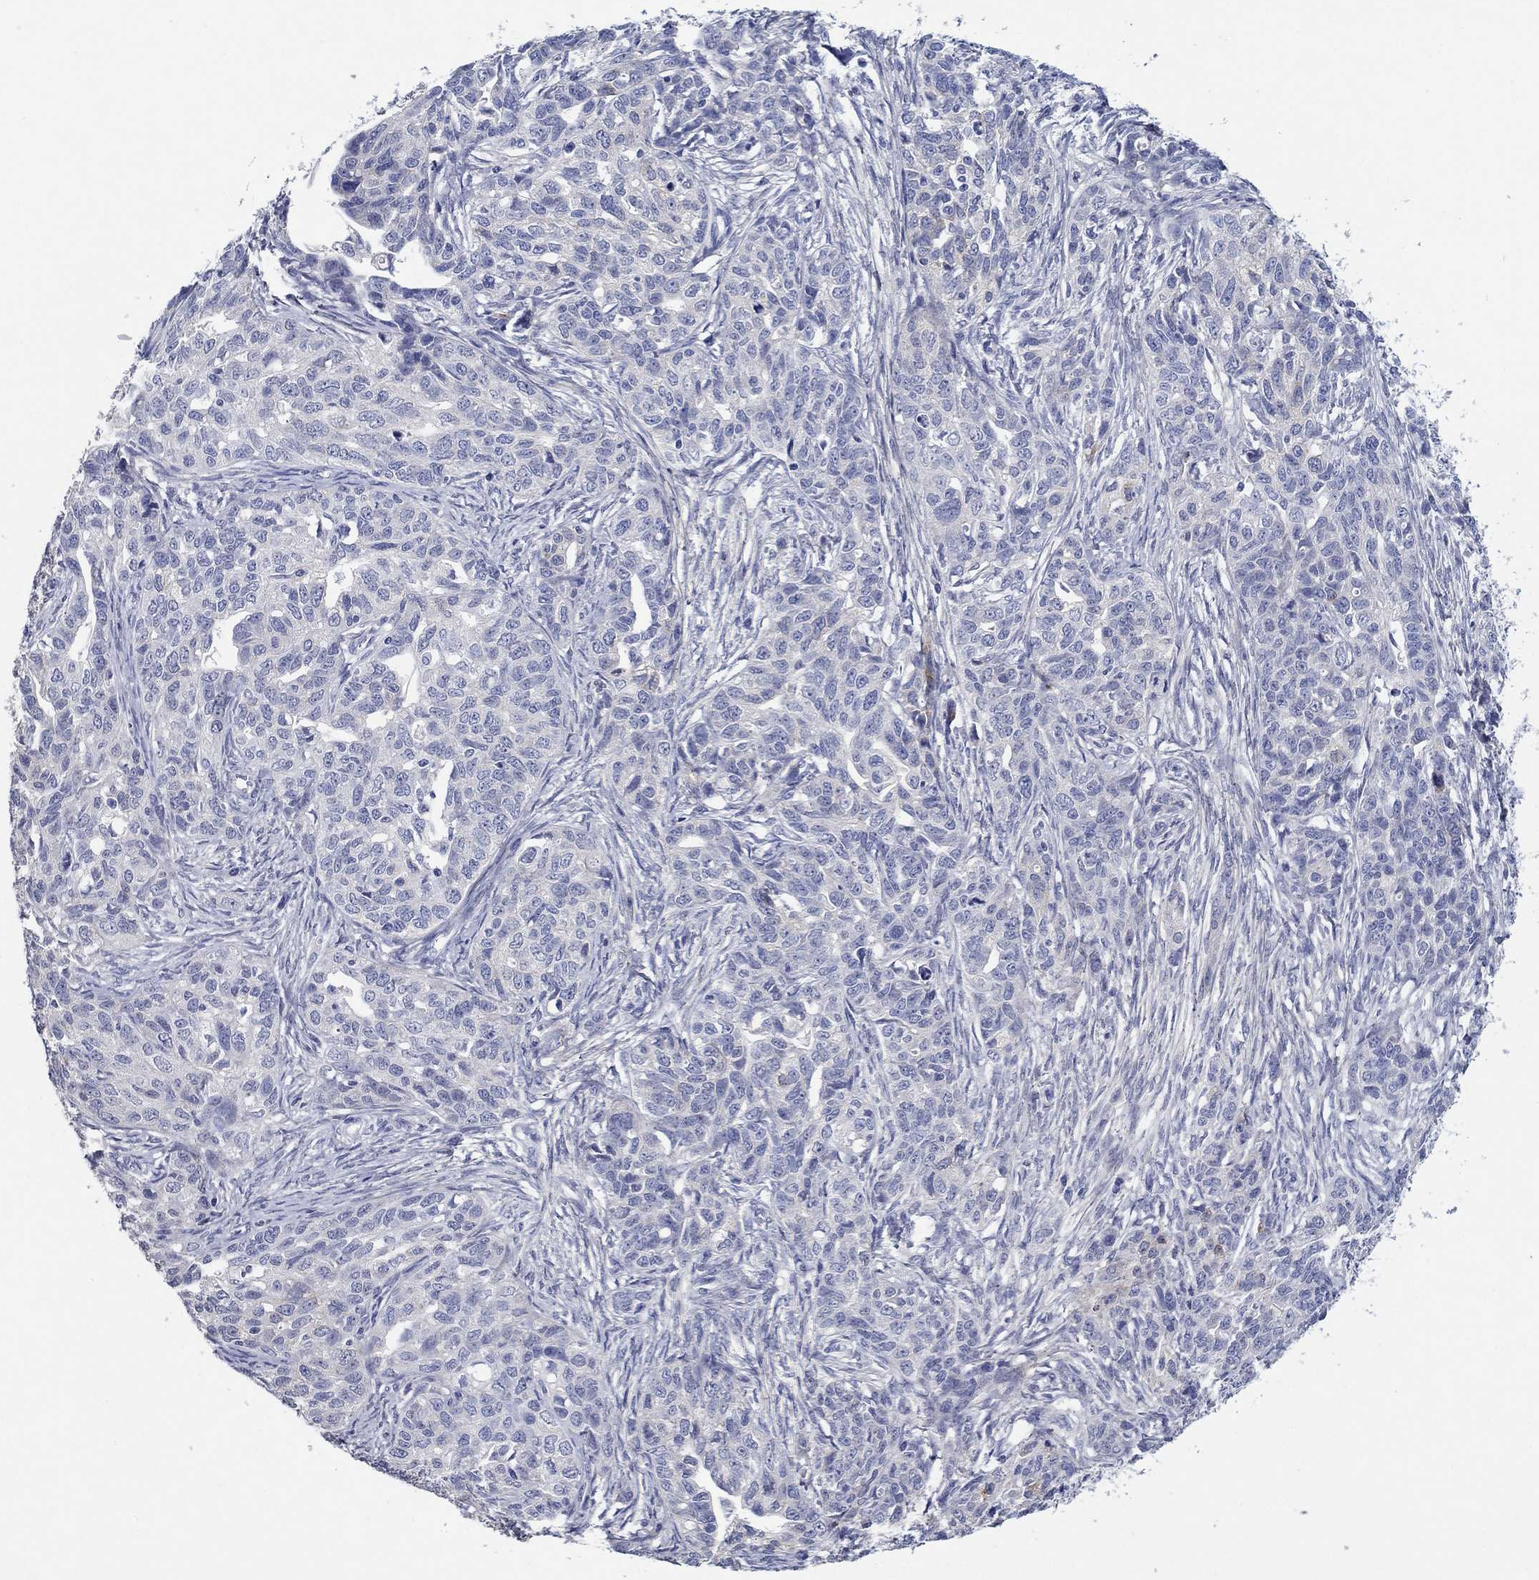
{"staining": {"intensity": "negative", "quantity": "none", "location": "none"}, "tissue": "ovarian cancer", "cell_type": "Tumor cells", "image_type": "cancer", "snomed": [{"axis": "morphology", "description": "Cystadenocarcinoma, serous, NOS"}, {"axis": "topography", "description": "Ovary"}], "caption": "Ovarian cancer stained for a protein using immunohistochemistry (IHC) shows no staining tumor cells.", "gene": "HDC", "patient": {"sex": "female", "age": 71}}